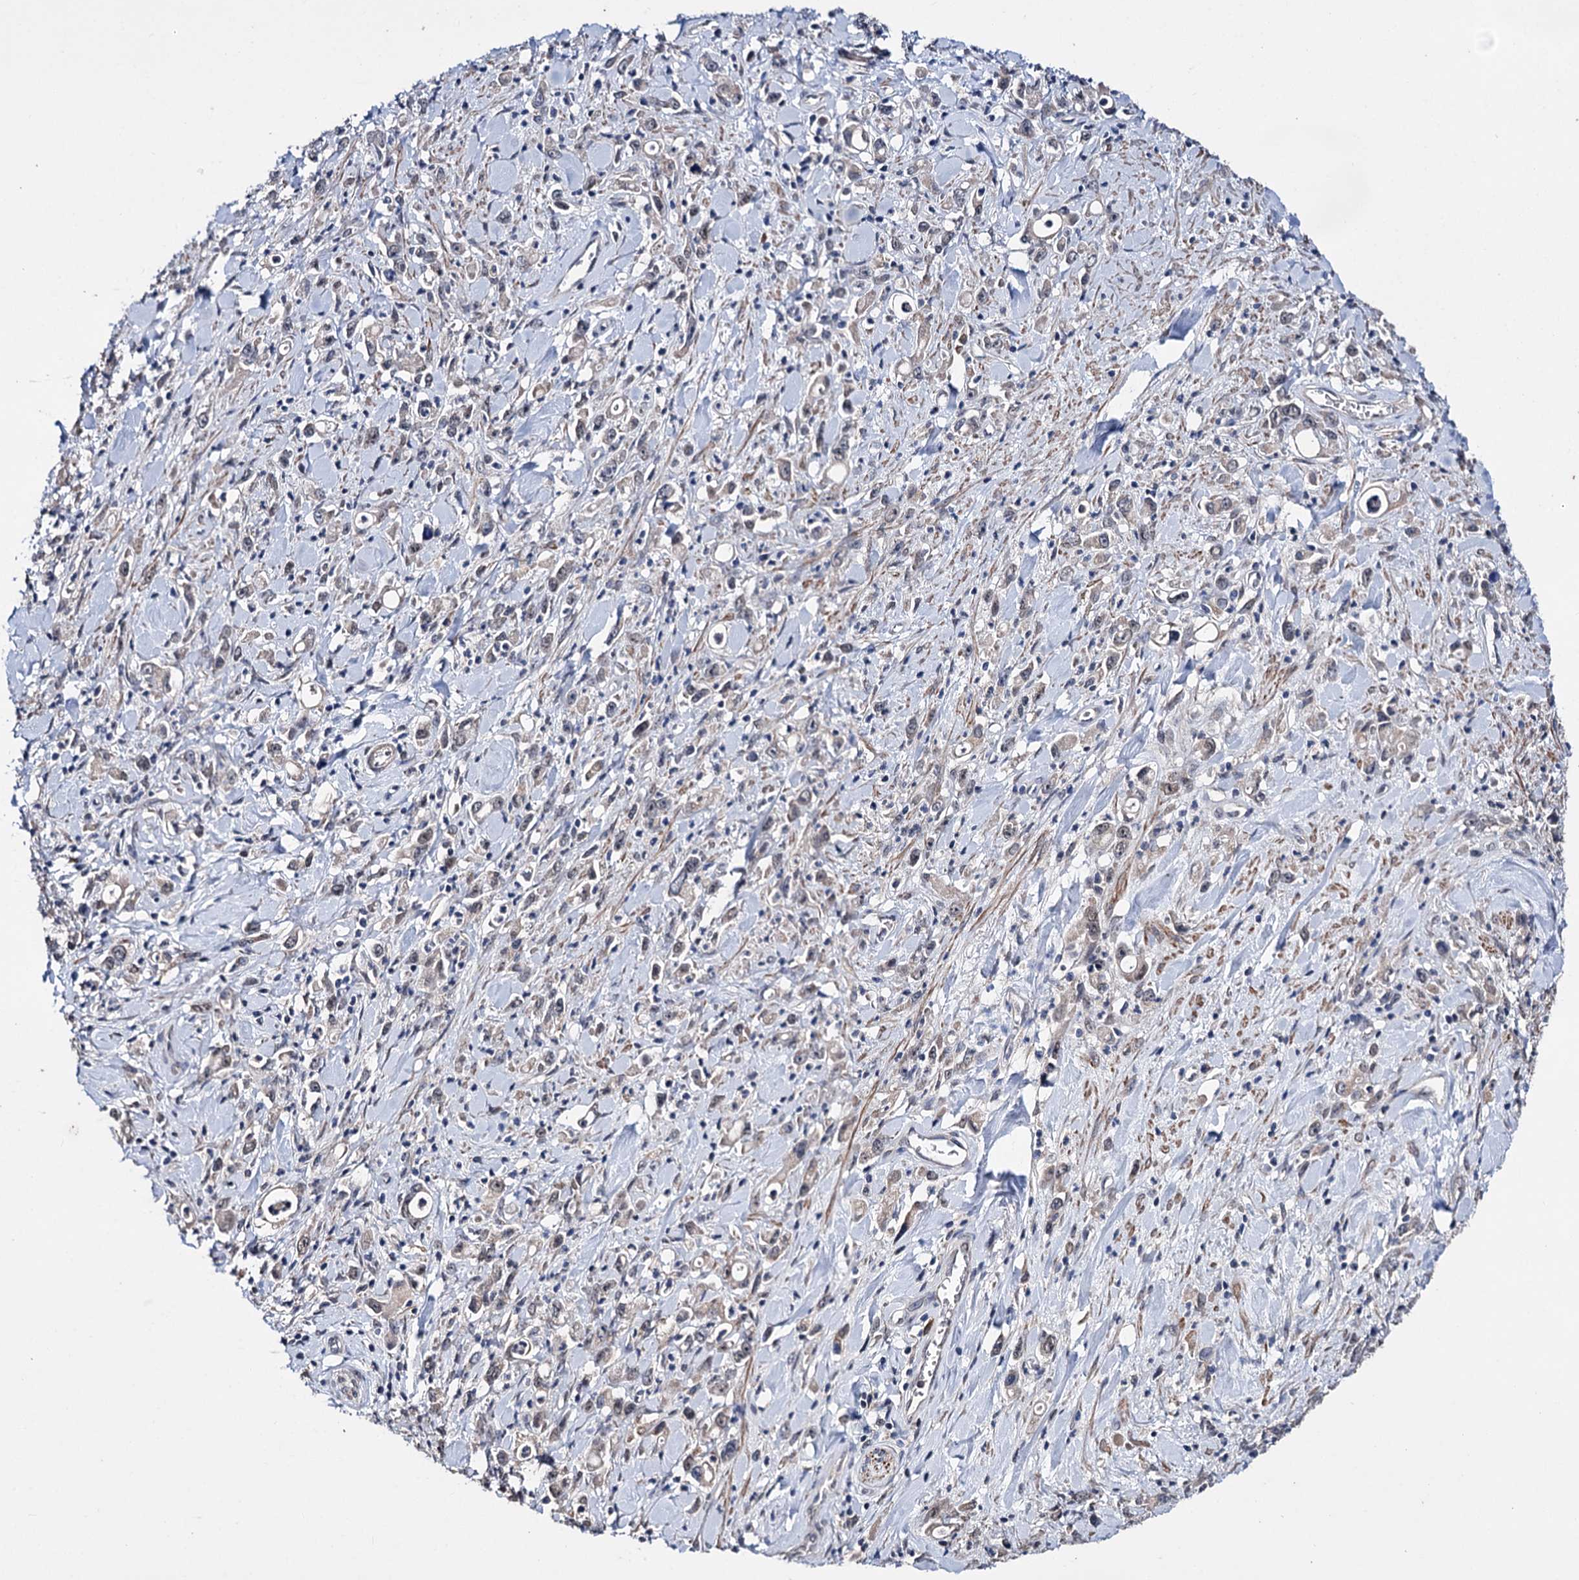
{"staining": {"intensity": "weak", "quantity": "<25%", "location": "cytoplasmic/membranous"}, "tissue": "stomach cancer", "cell_type": "Tumor cells", "image_type": "cancer", "snomed": [{"axis": "morphology", "description": "Adenocarcinoma, NOS"}, {"axis": "topography", "description": "Stomach, lower"}], "caption": "High magnification brightfield microscopy of stomach cancer stained with DAB (3,3'-diaminobenzidine) (brown) and counterstained with hematoxylin (blue): tumor cells show no significant expression.", "gene": "CLPB", "patient": {"sex": "female", "age": 43}}